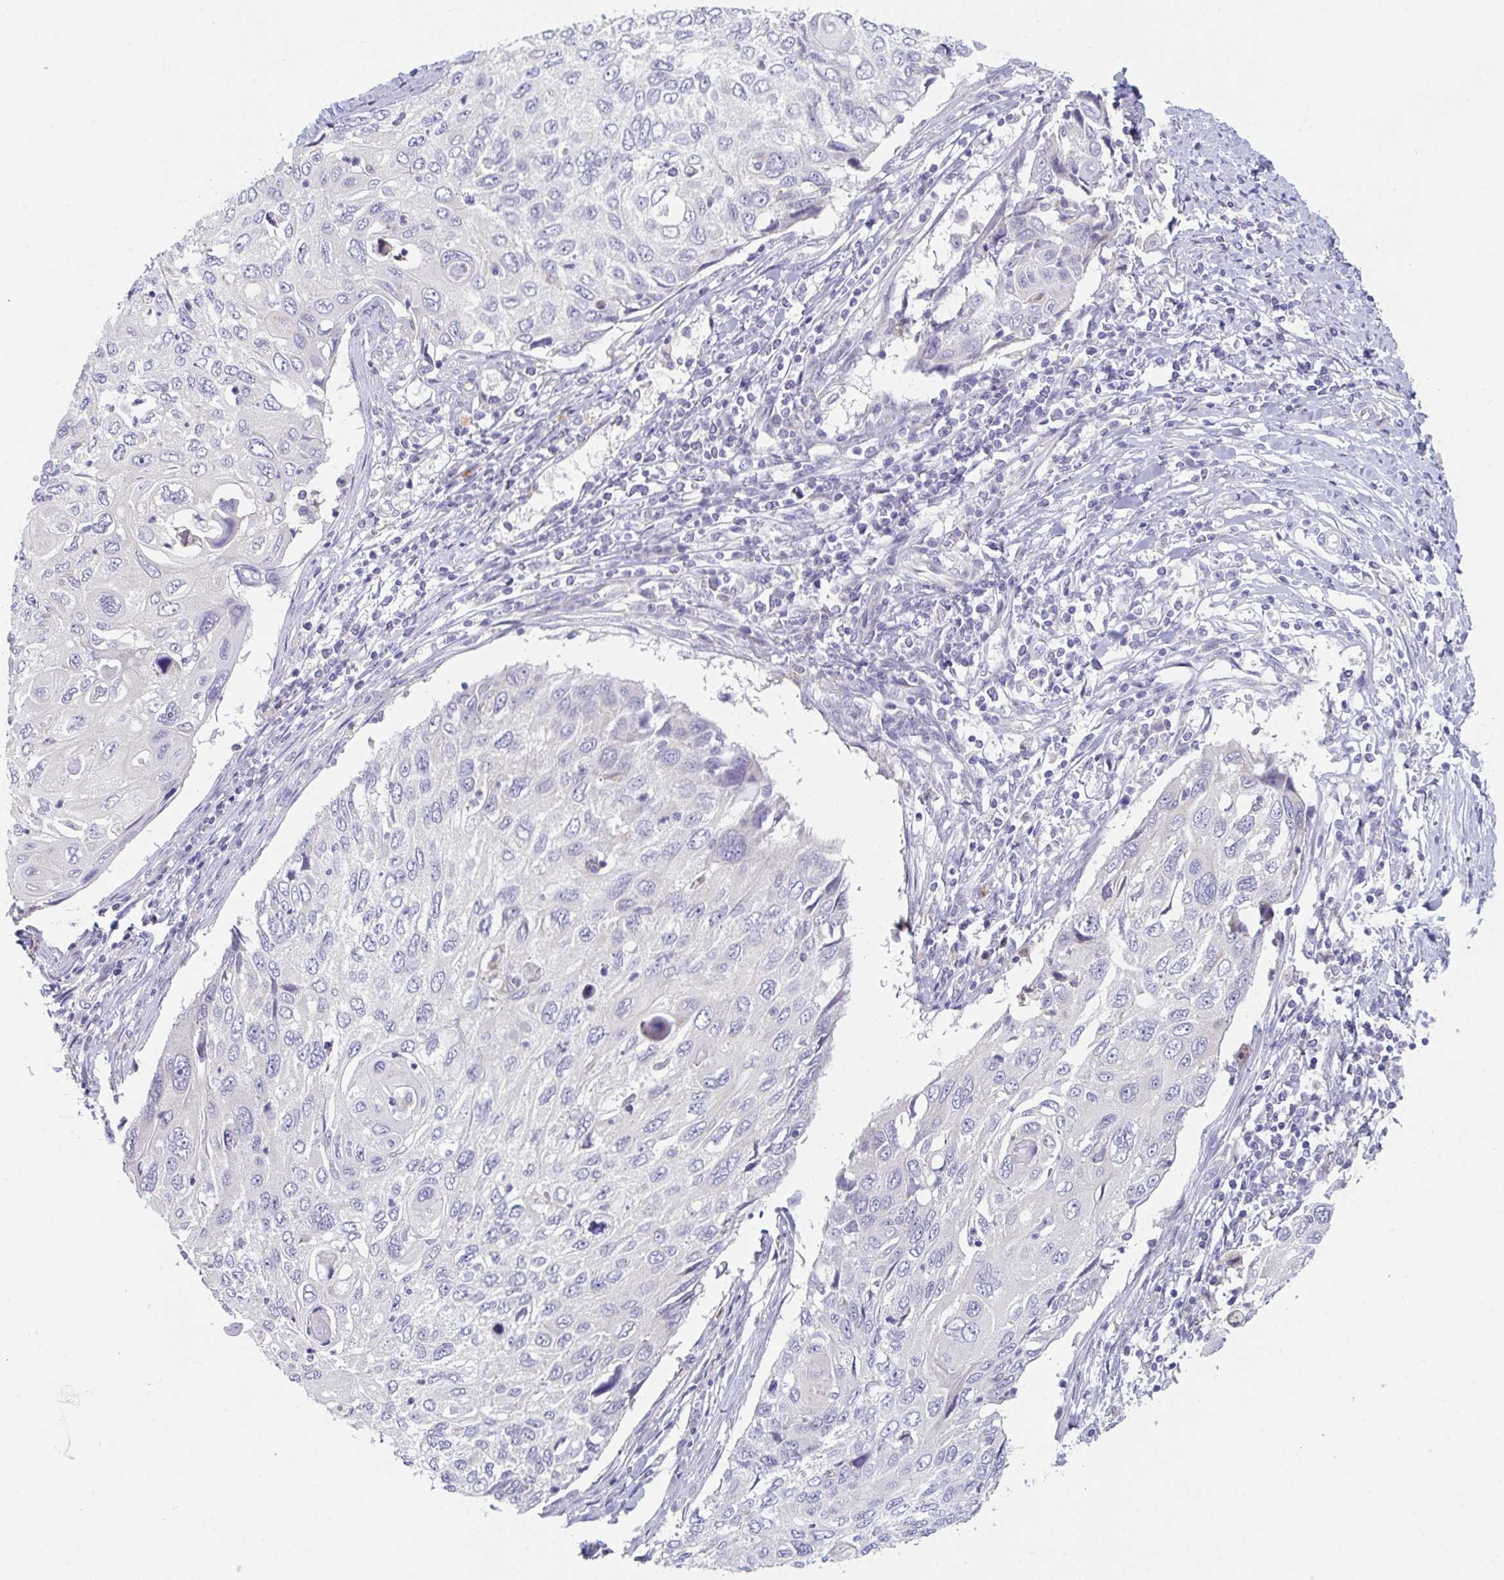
{"staining": {"intensity": "negative", "quantity": "none", "location": "none"}, "tissue": "cervical cancer", "cell_type": "Tumor cells", "image_type": "cancer", "snomed": [{"axis": "morphology", "description": "Squamous cell carcinoma, NOS"}, {"axis": "topography", "description": "Cervix"}], "caption": "Immunohistochemical staining of human cervical squamous cell carcinoma demonstrates no significant expression in tumor cells. (DAB immunohistochemistry visualized using brightfield microscopy, high magnification).", "gene": "PTPRD", "patient": {"sex": "female", "age": 70}}